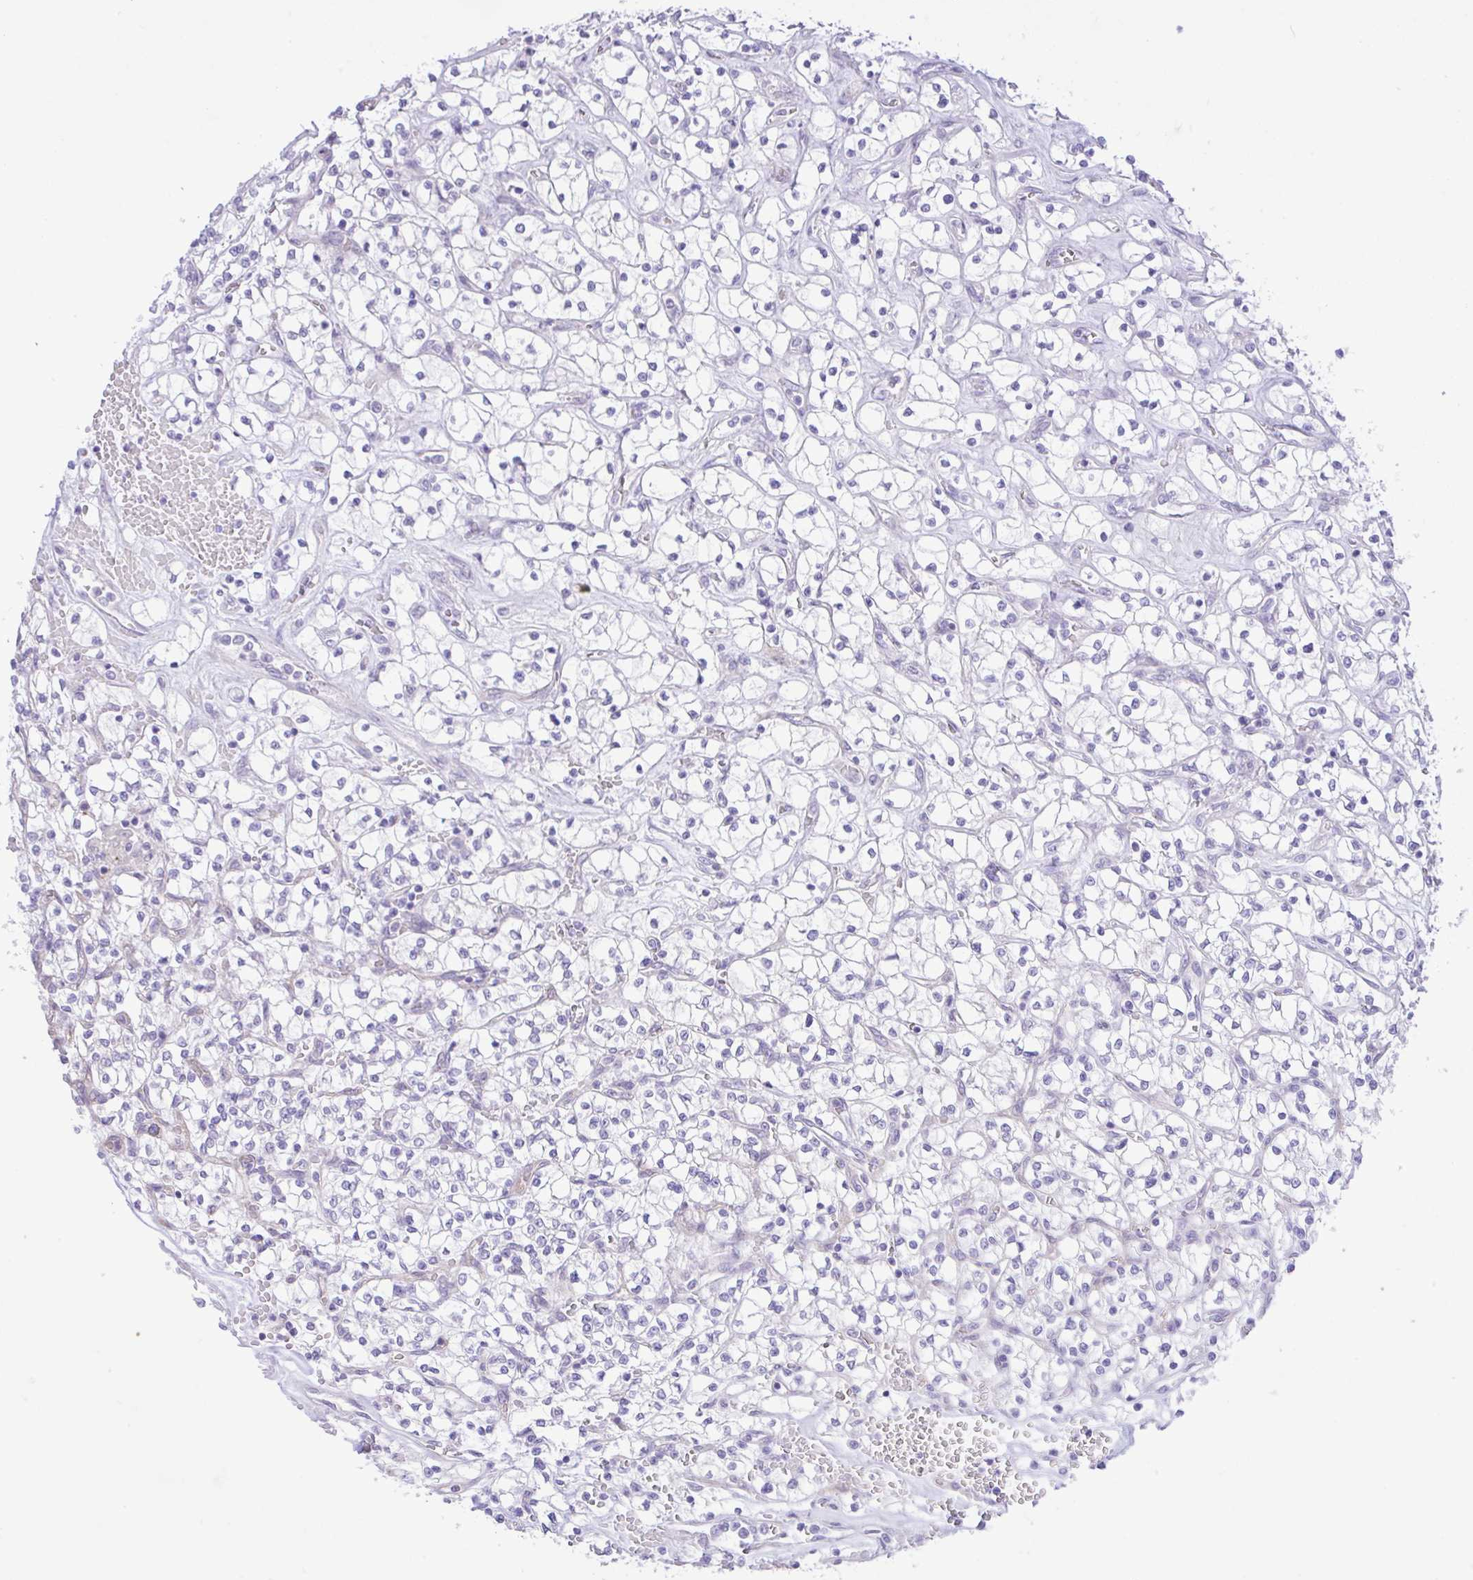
{"staining": {"intensity": "negative", "quantity": "none", "location": "none"}, "tissue": "renal cancer", "cell_type": "Tumor cells", "image_type": "cancer", "snomed": [{"axis": "morphology", "description": "Adenocarcinoma, NOS"}, {"axis": "topography", "description": "Kidney"}], "caption": "An immunohistochemistry image of renal adenocarcinoma is shown. There is no staining in tumor cells of renal adenocarcinoma. Brightfield microscopy of immunohistochemistry (IHC) stained with DAB (3,3'-diaminobenzidine) (brown) and hematoxylin (blue), captured at high magnification.", "gene": "ZNF101", "patient": {"sex": "female", "age": 64}}